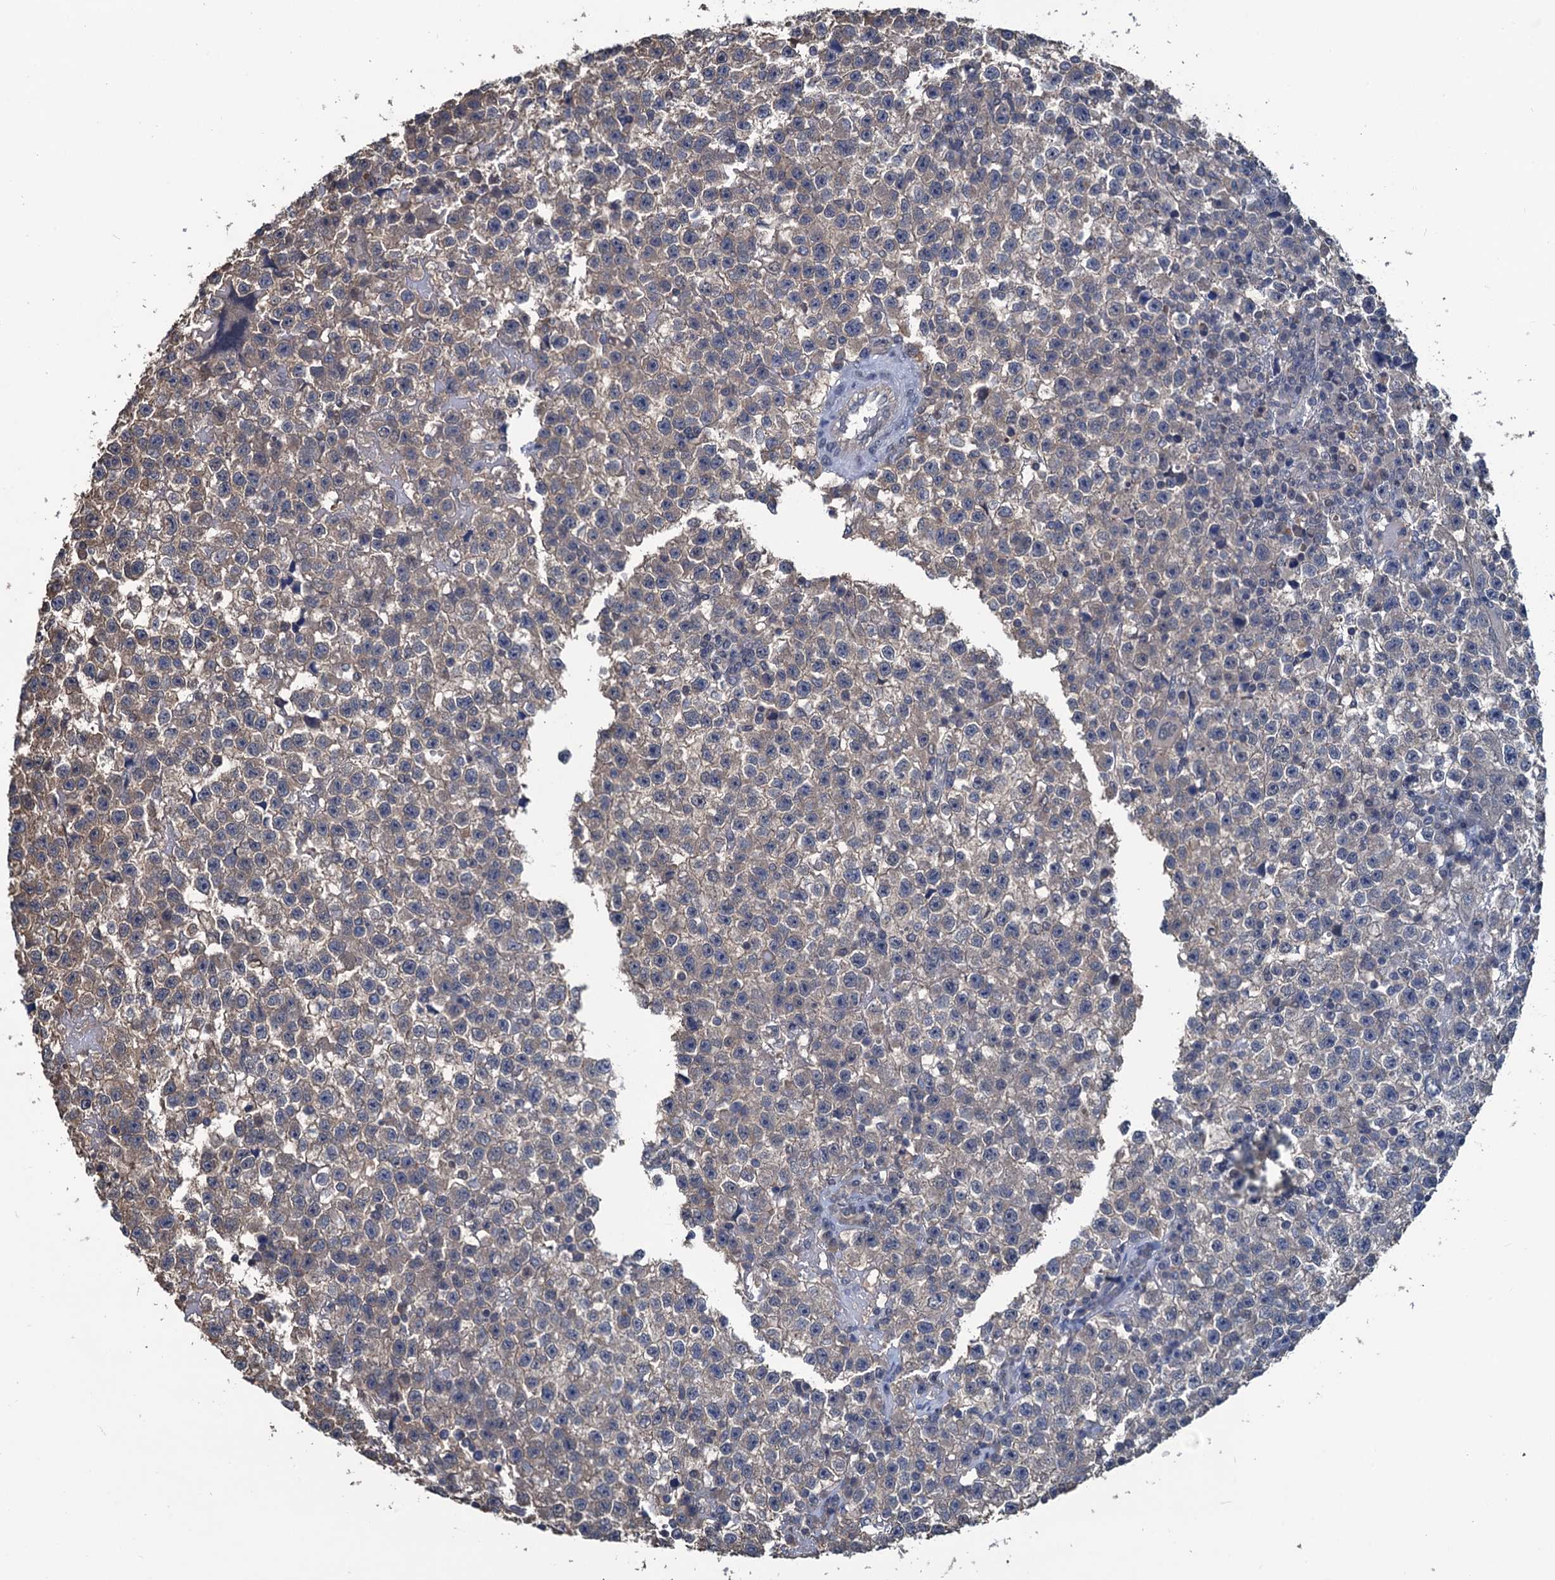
{"staining": {"intensity": "weak", "quantity": "25%-75%", "location": "cytoplasmic/membranous"}, "tissue": "testis cancer", "cell_type": "Tumor cells", "image_type": "cancer", "snomed": [{"axis": "morphology", "description": "Seminoma, NOS"}, {"axis": "topography", "description": "Testis"}], "caption": "Brown immunohistochemical staining in testis cancer reveals weak cytoplasmic/membranous expression in about 25%-75% of tumor cells.", "gene": "RTKN2", "patient": {"sex": "male", "age": 22}}